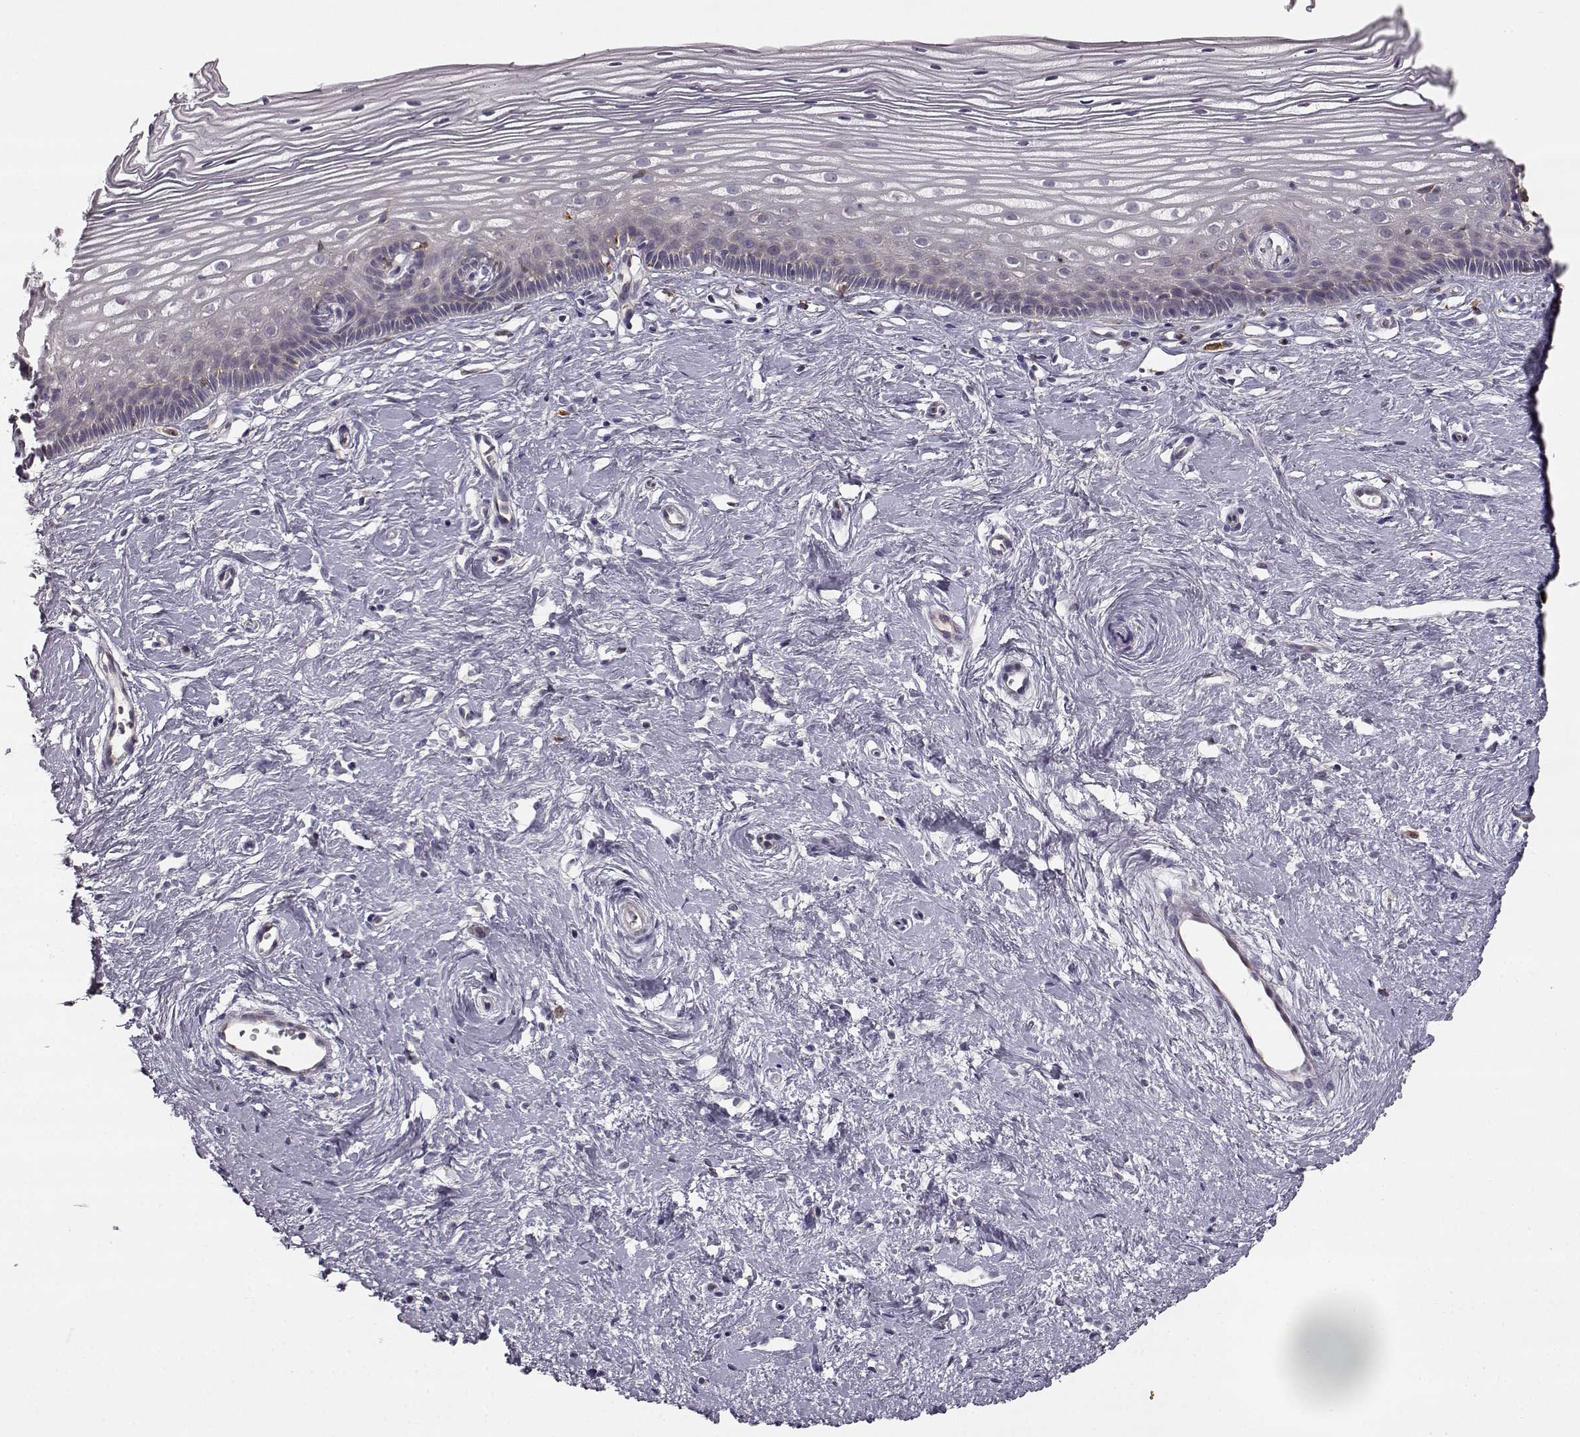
{"staining": {"intensity": "weak", "quantity": ">75%", "location": "cytoplasmic/membranous"}, "tissue": "cervix", "cell_type": "Glandular cells", "image_type": "normal", "snomed": [{"axis": "morphology", "description": "Normal tissue, NOS"}, {"axis": "topography", "description": "Cervix"}], "caption": "Benign cervix shows weak cytoplasmic/membranous positivity in about >75% of glandular cells, visualized by immunohistochemistry. (DAB = brown stain, brightfield microscopy at high magnification).", "gene": "SPAG17", "patient": {"sex": "female", "age": 40}}